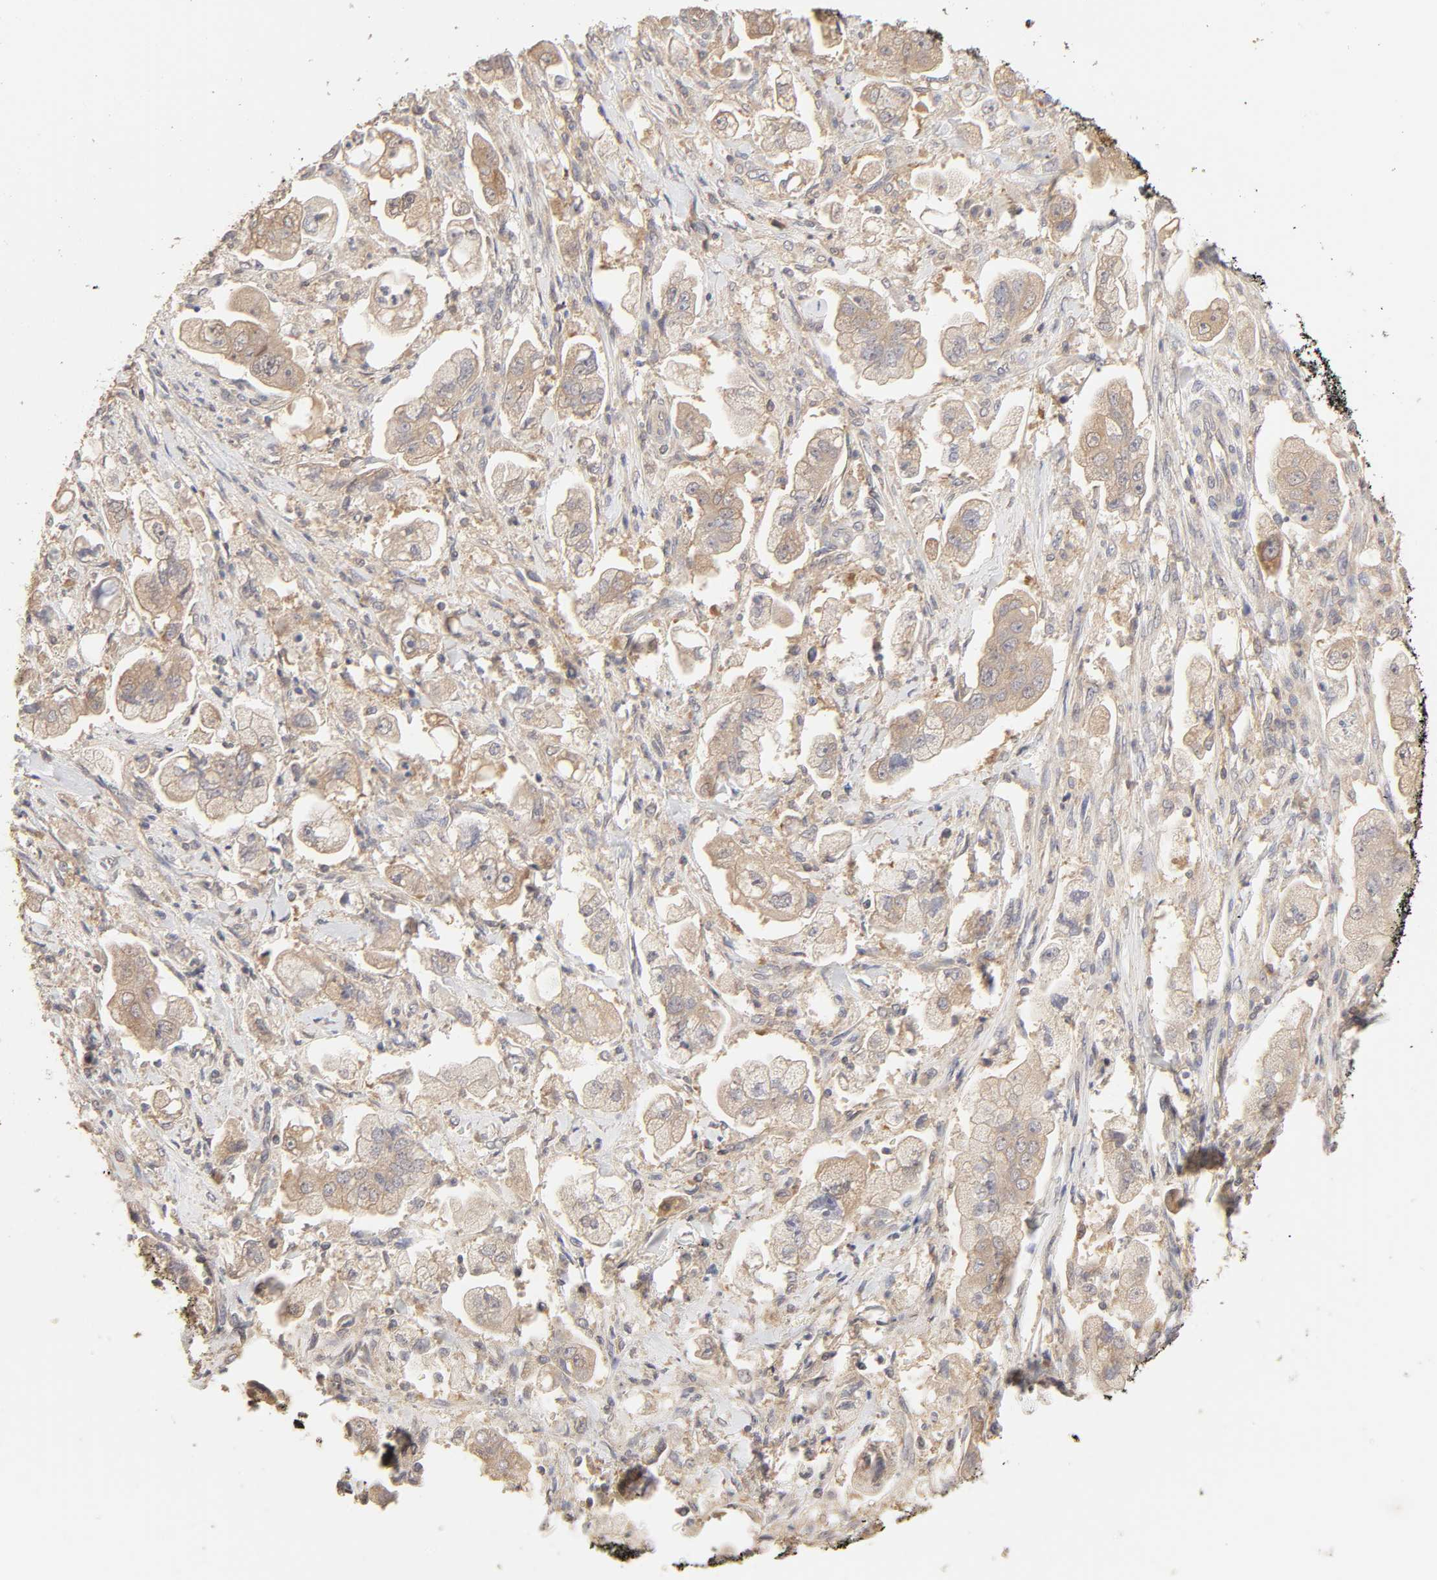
{"staining": {"intensity": "weak", "quantity": ">75%", "location": "cytoplasmic/membranous"}, "tissue": "stomach cancer", "cell_type": "Tumor cells", "image_type": "cancer", "snomed": [{"axis": "morphology", "description": "Adenocarcinoma, NOS"}, {"axis": "topography", "description": "Stomach"}], "caption": "Adenocarcinoma (stomach) stained with a brown dye reveals weak cytoplasmic/membranous positive expression in about >75% of tumor cells.", "gene": "AP1G2", "patient": {"sex": "male", "age": 62}}